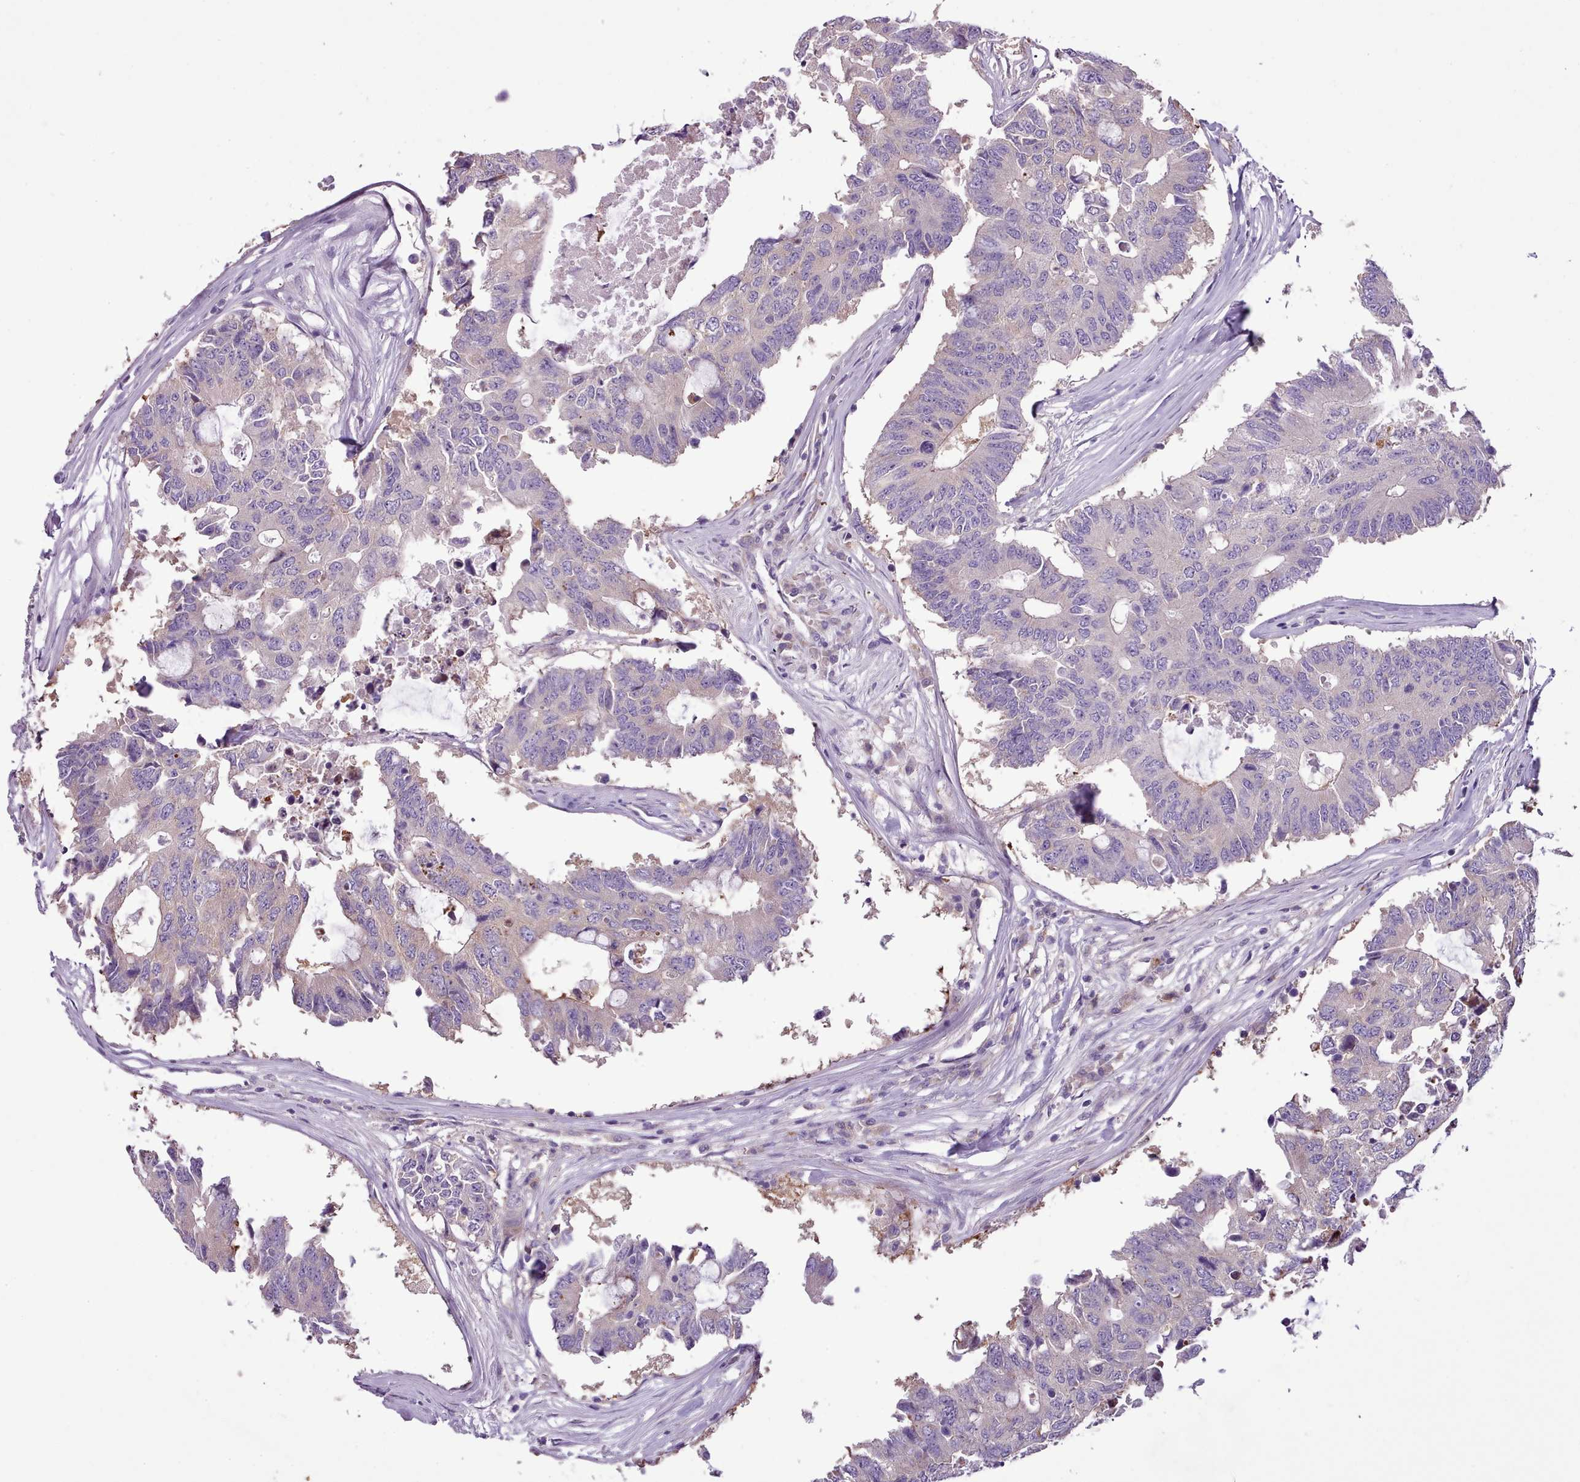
{"staining": {"intensity": "negative", "quantity": "none", "location": "none"}, "tissue": "colorectal cancer", "cell_type": "Tumor cells", "image_type": "cancer", "snomed": [{"axis": "morphology", "description": "Adenocarcinoma, NOS"}, {"axis": "topography", "description": "Colon"}], "caption": "Colorectal cancer (adenocarcinoma) was stained to show a protein in brown. There is no significant expression in tumor cells.", "gene": "SETX", "patient": {"sex": "male", "age": 71}}